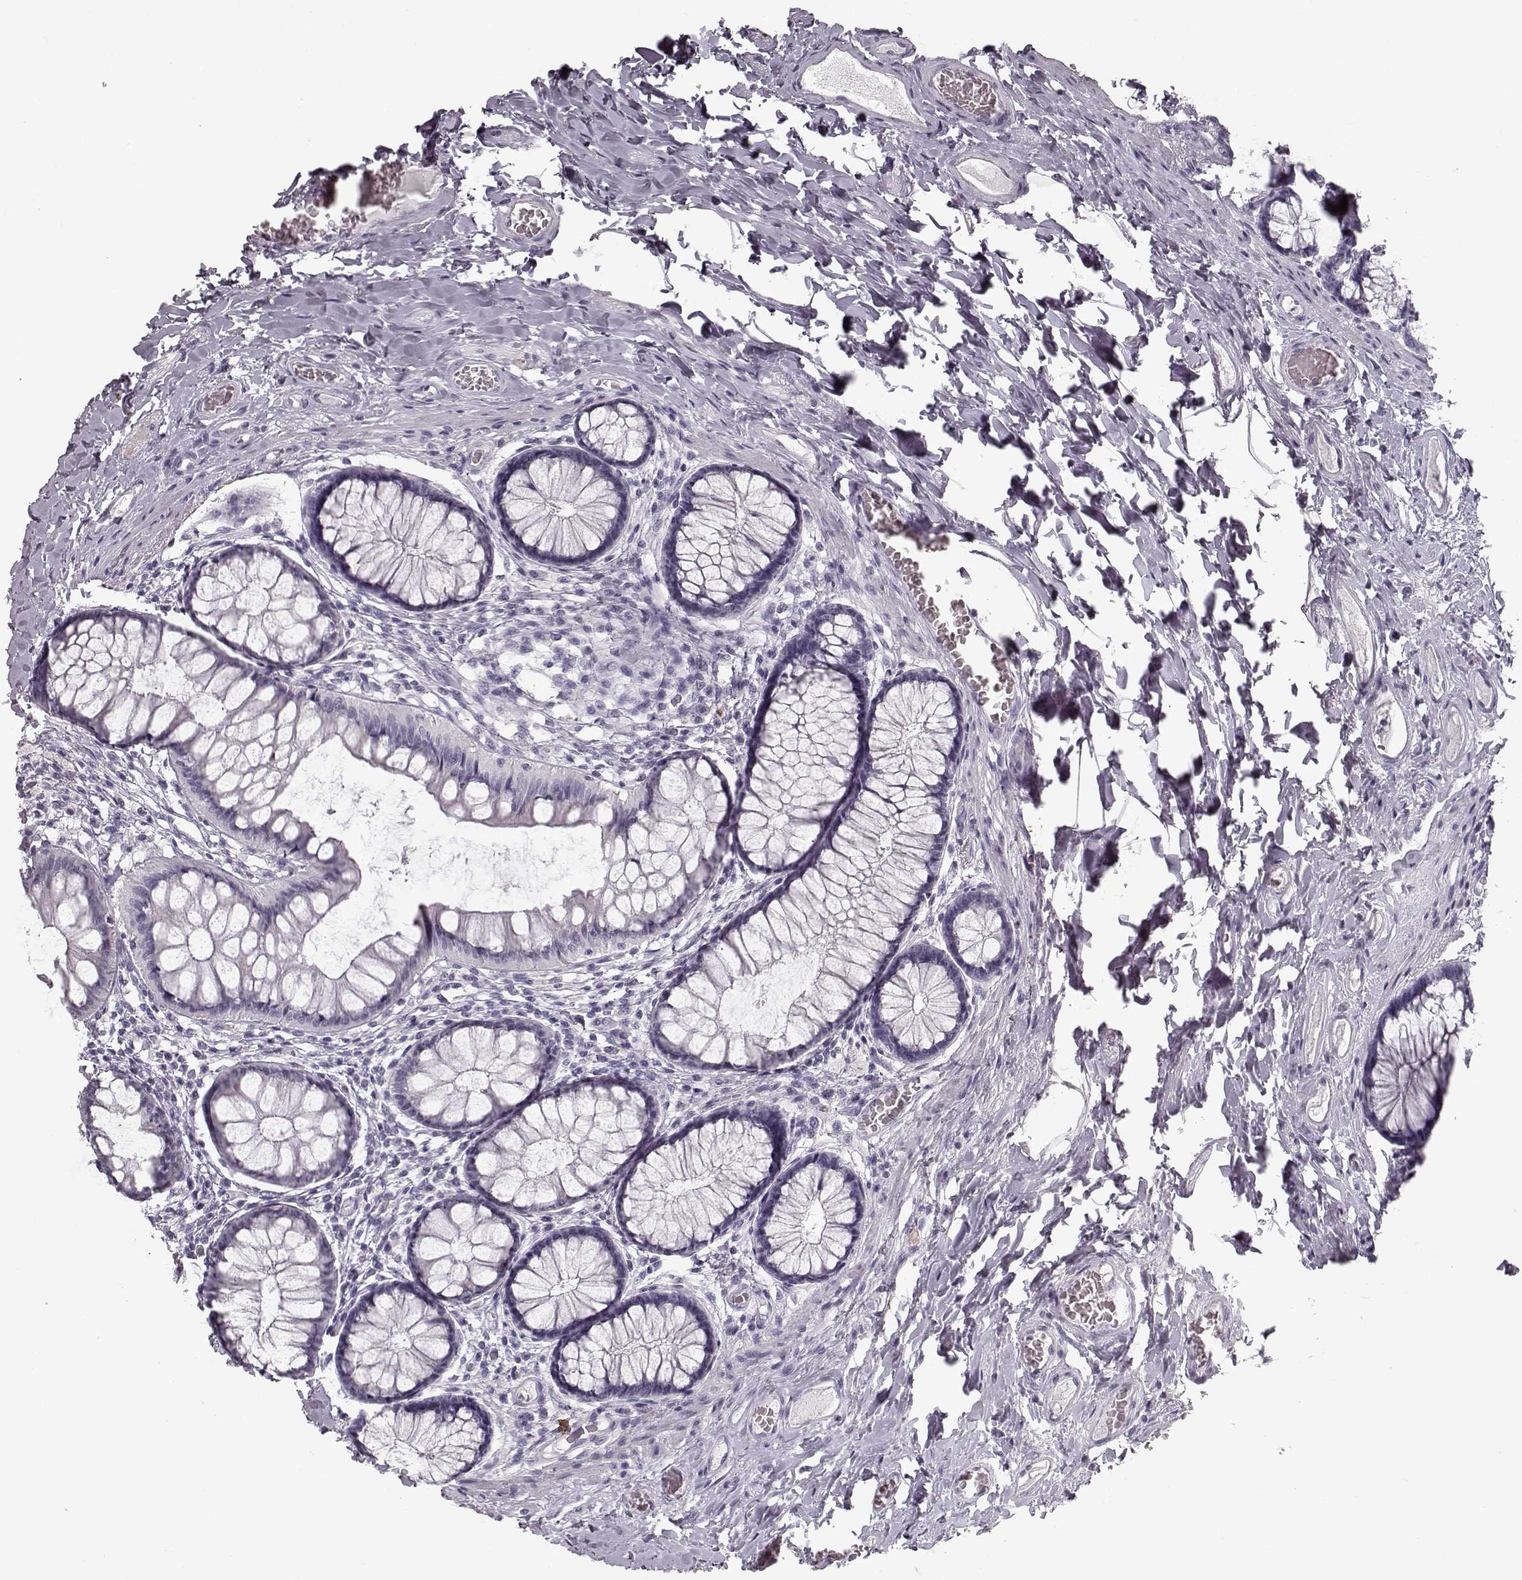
{"staining": {"intensity": "negative", "quantity": "none", "location": "none"}, "tissue": "colon", "cell_type": "Endothelial cells", "image_type": "normal", "snomed": [{"axis": "morphology", "description": "Normal tissue, NOS"}, {"axis": "topography", "description": "Colon"}], "caption": "Immunohistochemical staining of benign colon demonstrates no significant expression in endothelial cells.", "gene": "SEMG2", "patient": {"sex": "female", "age": 65}}